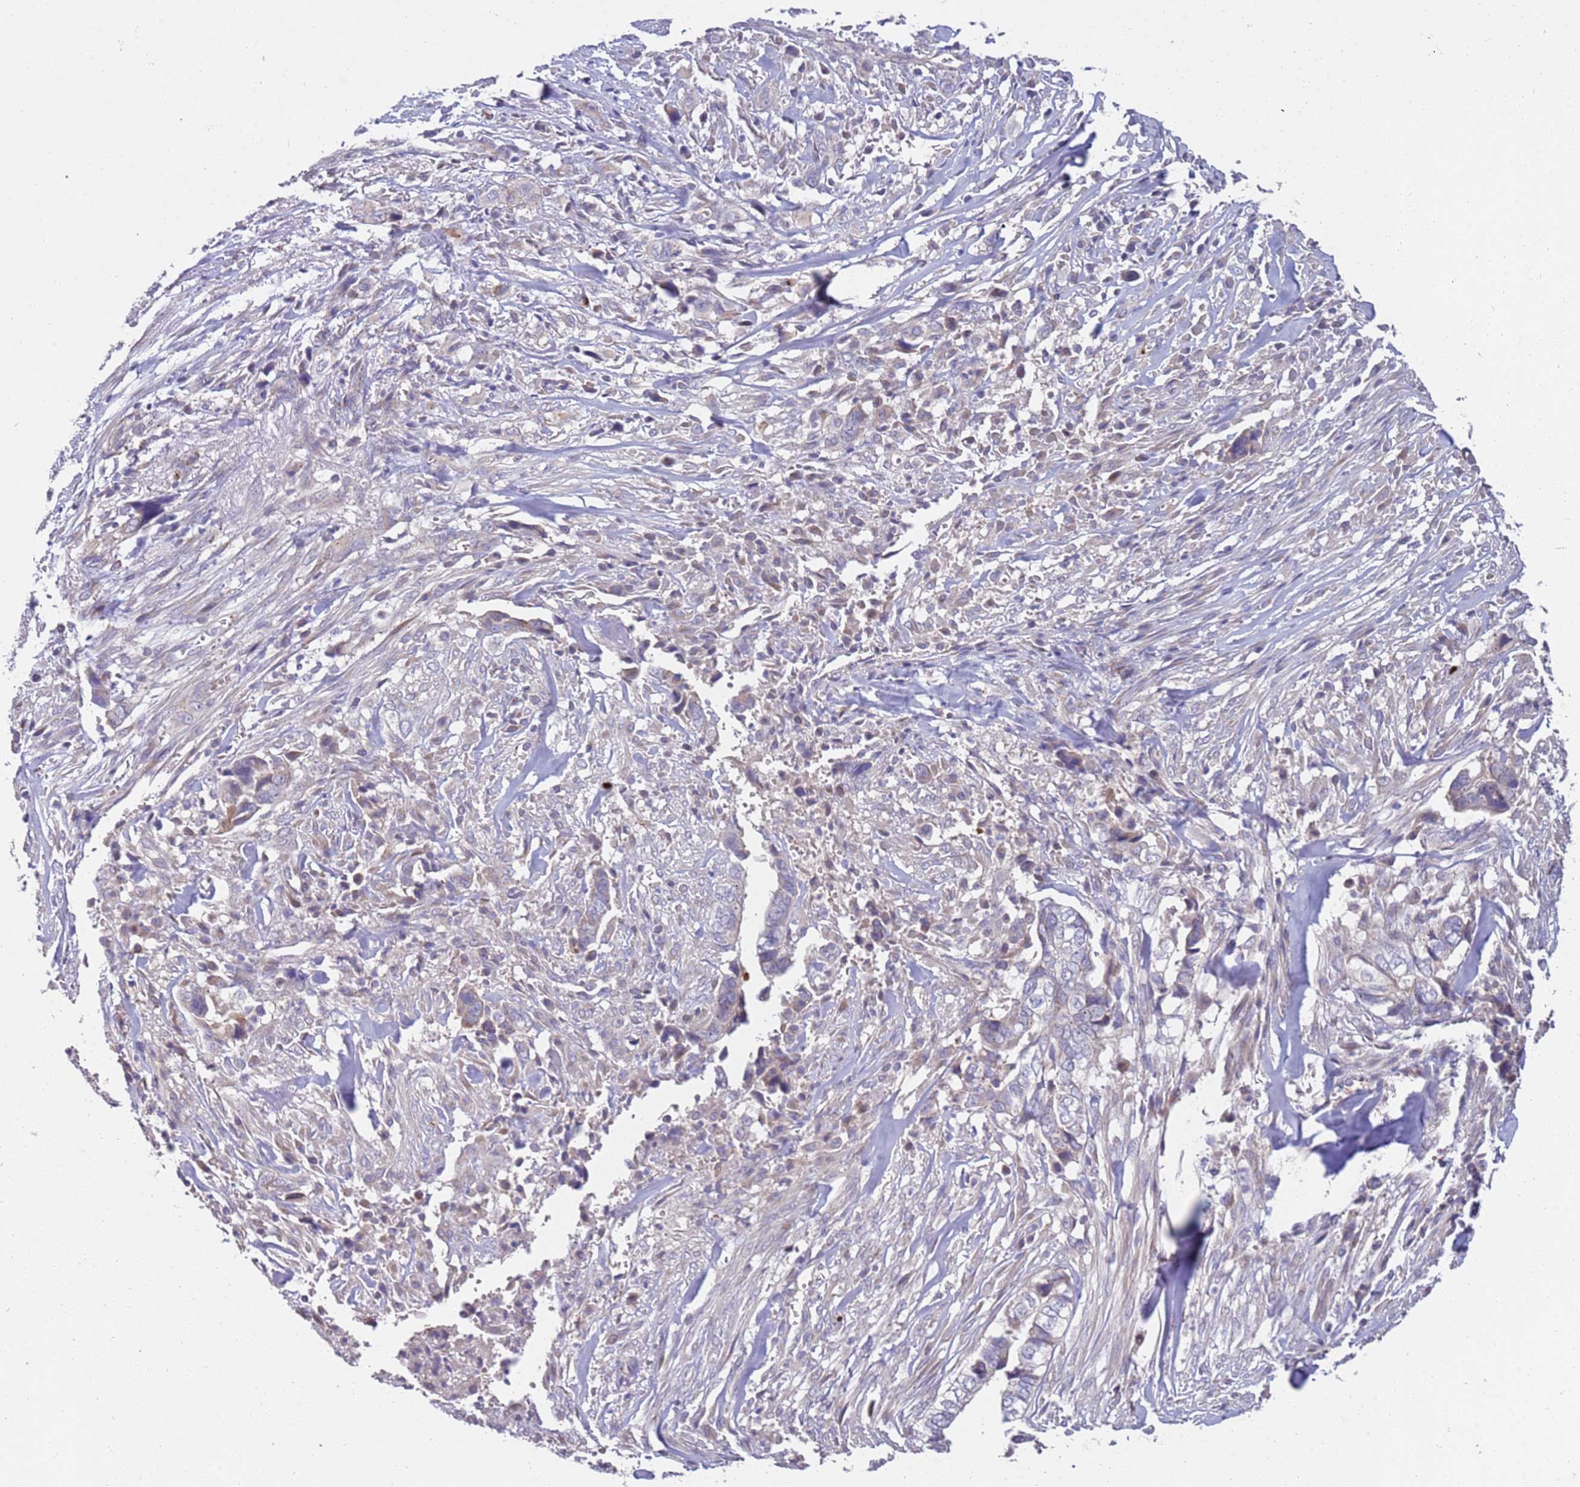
{"staining": {"intensity": "weak", "quantity": "<25%", "location": "cytoplasmic/membranous"}, "tissue": "liver cancer", "cell_type": "Tumor cells", "image_type": "cancer", "snomed": [{"axis": "morphology", "description": "Cholangiocarcinoma"}, {"axis": "topography", "description": "Liver"}], "caption": "This is an IHC micrograph of human liver cancer. There is no positivity in tumor cells.", "gene": "NMUR2", "patient": {"sex": "female", "age": 79}}